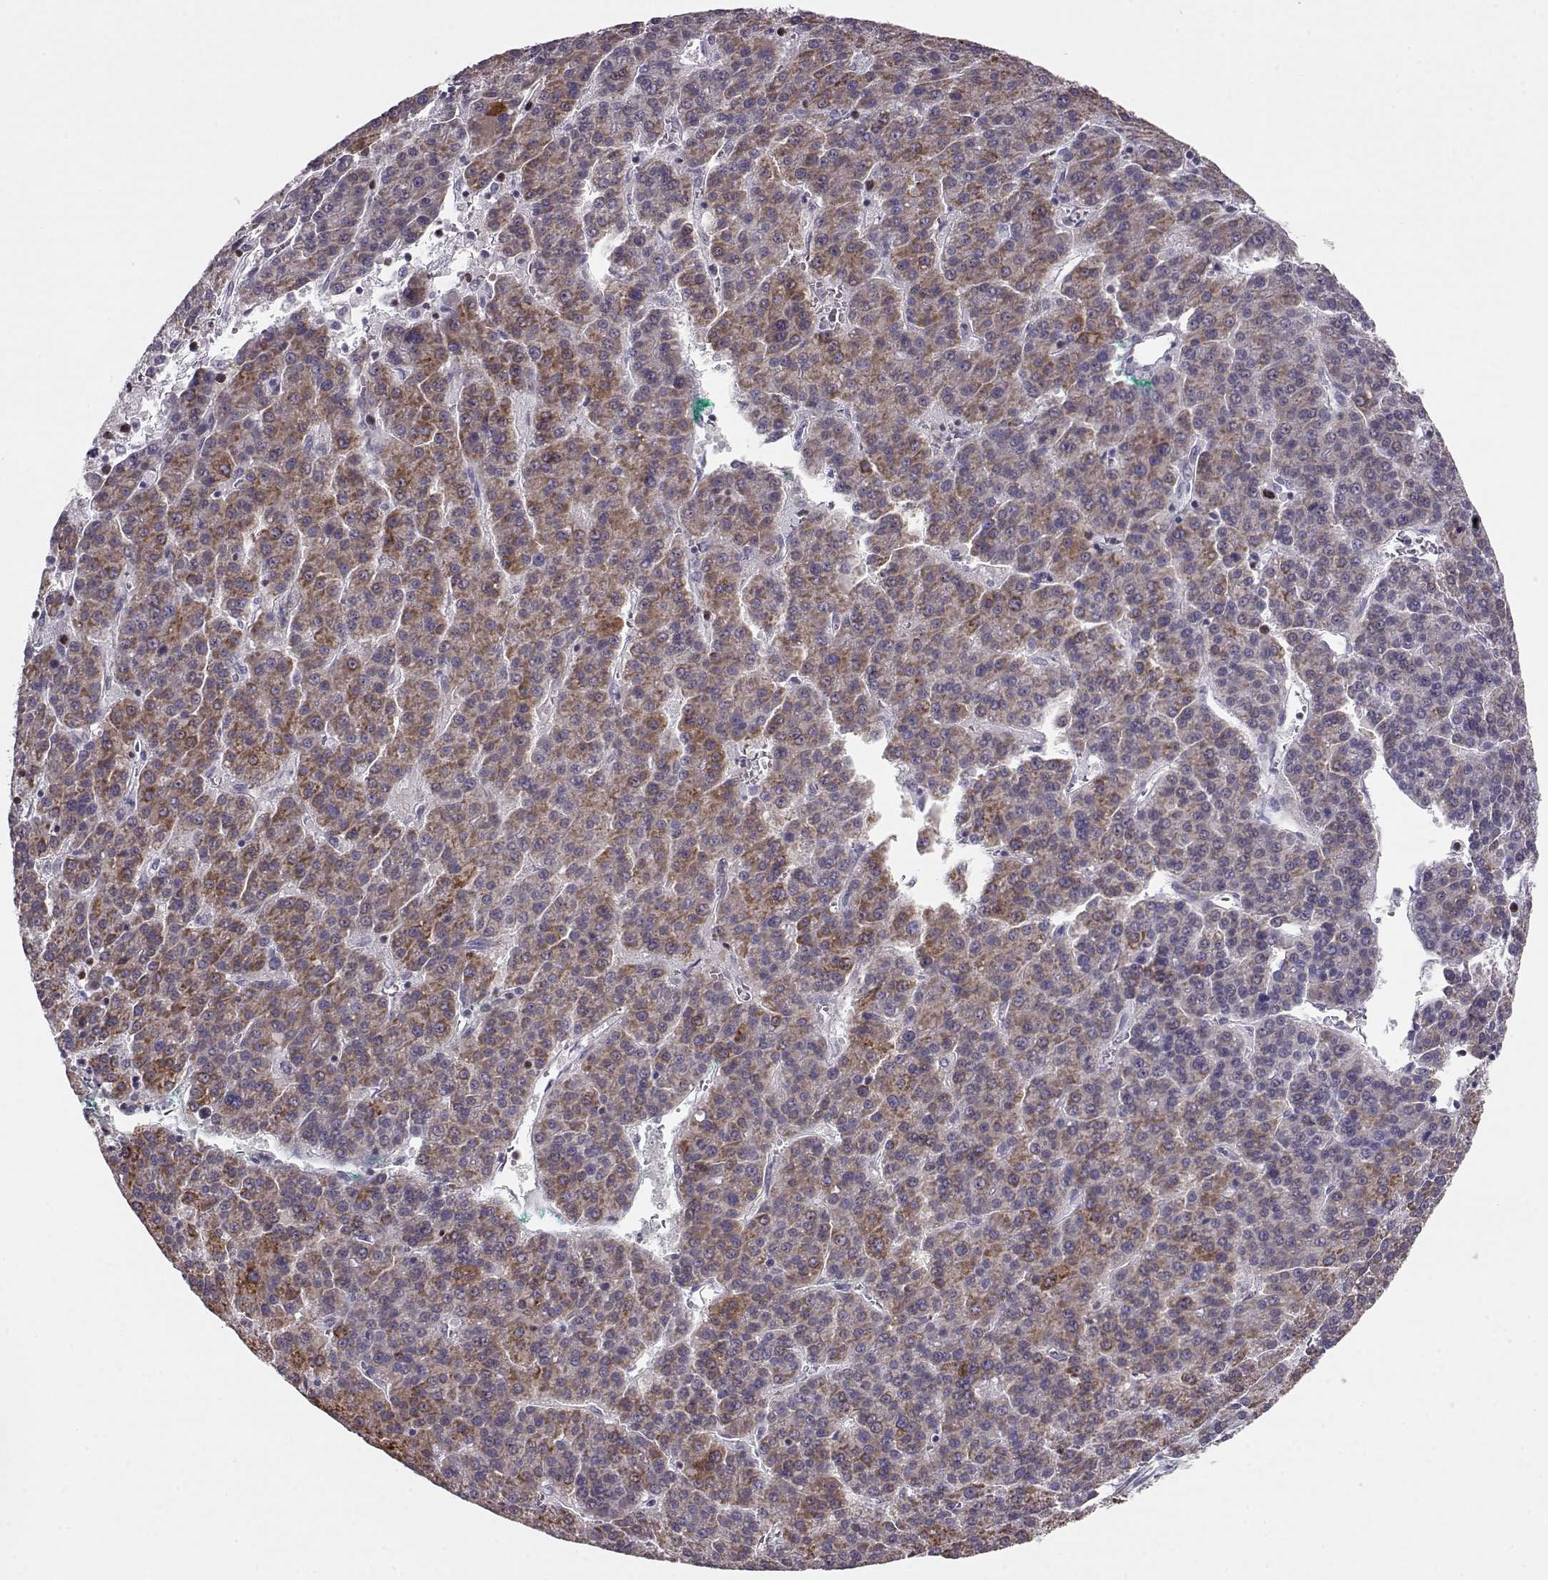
{"staining": {"intensity": "moderate", "quantity": "25%-75%", "location": "cytoplasmic/membranous"}, "tissue": "liver cancer", "cell_type": "Tumor cells", "image_type": "cancer", "snomed": [{"axis": "morphology", "description": "Carcinoma, Hepatocellular, NOS"}, {"axis": "topography", "description": "Liver"}], "caption": "Protein staining demonstrates moderate cytoplasmic/membranous staining in about 25%-75% of tumor cells in liver cancer. The staining was performed using DAB to visualize the protein expression in brown, while the nuclei were stained in blue with hematoxylin (Magnification: 20x).", "gene": "ELOVL5", "patient": {"sex": "female", "age": 58}}